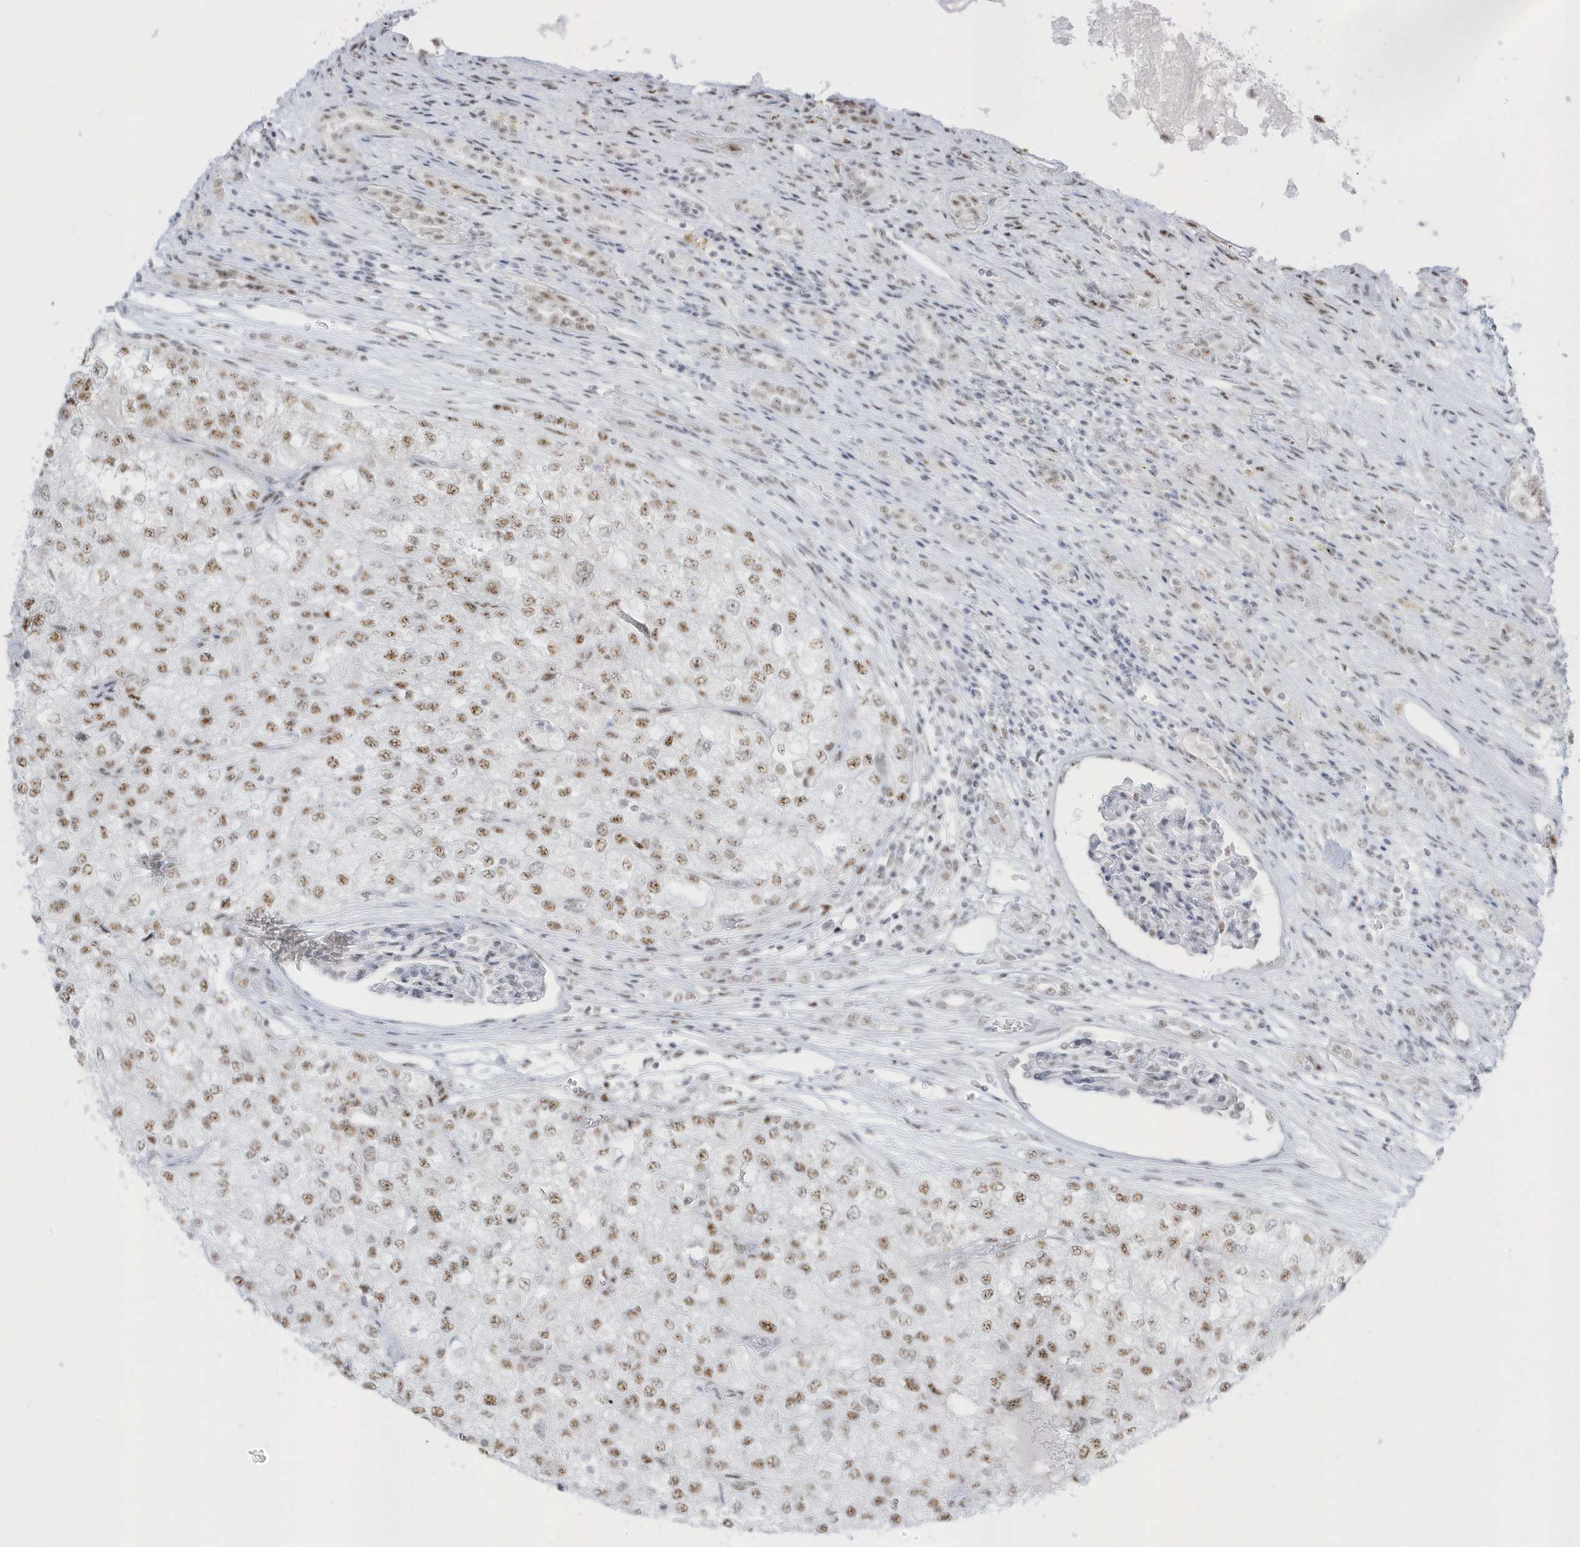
{"staining": {"intensity": "moderate", "quantity": ">75%", "location": "nuclear"}, "tissue": "renal cancer", "cell_type": "Tumor cells", "image_type": "cancer", "snomed": [{"axis": "morphology", "description": "Adenocarcinoma, NOS"}, {"axis": "topography", "description": "Kidney"}], "caption": "Moderate nuclear positivity for a protein is seen in approximately >75% of tumor cells of adenocarcinoma (renal) using immunohistochemistry.", "gene": "PLEKHN1", "patient": {"sex": "female", "age": 54}}